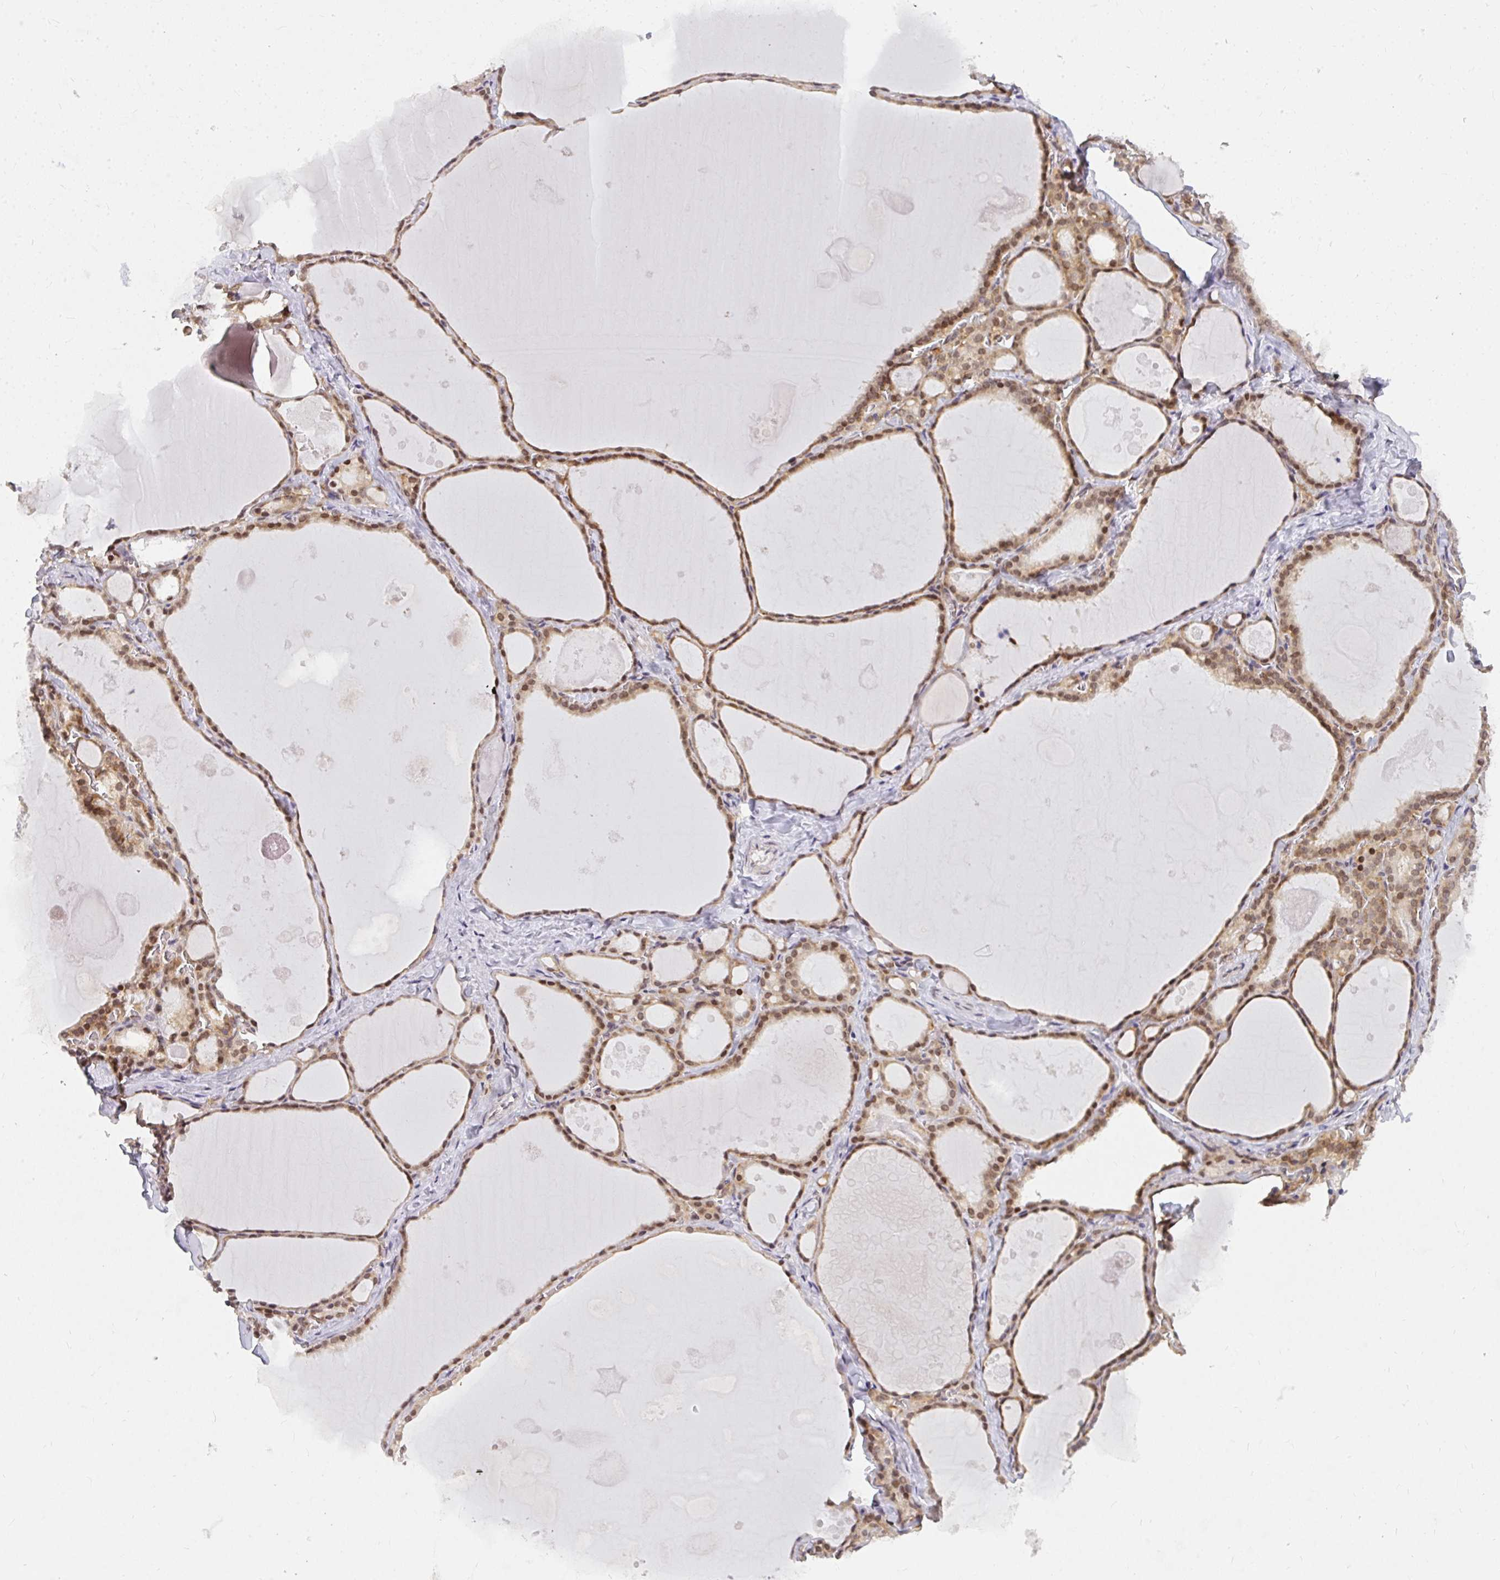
{"staining": {"intensity": "strong", "quantity": ">75%", "location": "cytoplasmic/membranous,nuclear"}, "tissue": "thyroid gland", "cell_type": "Glandular cells", "image_type": "normal", "snomed": [{"axis": "morphology", "description": "Normal tissue, NOS"}, {"axis": "topography", "description": "Thyroid gland"}], "caption": "A high-resolution image shows immunohistochemistry staining of normal thyroid gland, which displays strong cytoplasmic/membranous,nuclear expression in approximately >75% of glandular cells. The staining was performed using DAB (3,3'-diaminobenzidine) to visualize the protein expression in brown, while the nuclei were stained in blue with hematoxylin (Magnification: 20x).", "gene": "SYNCRIP", "patient": {"sex": "male", "age": 56}}